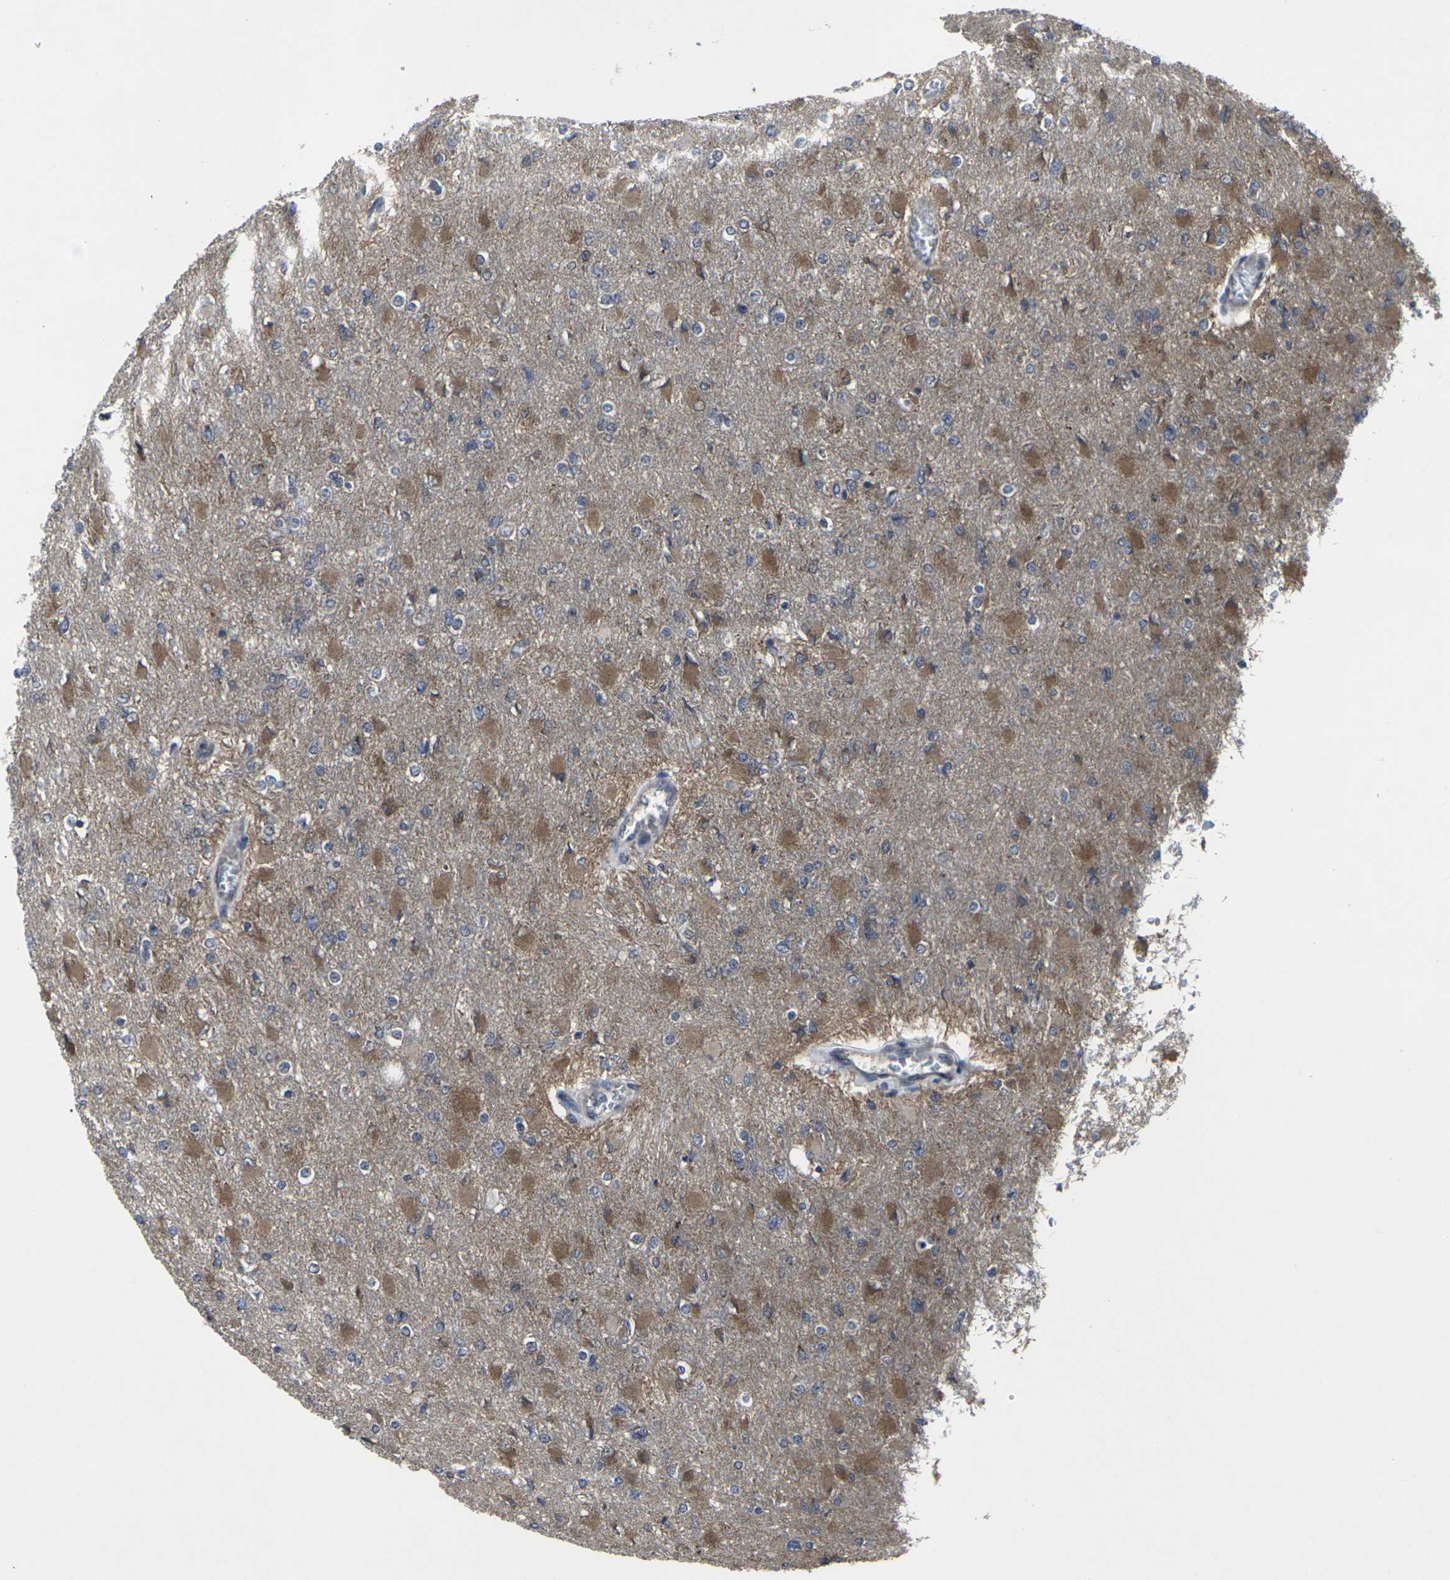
{"staining": {"intensity": "moderate", "quantity": ">75%", "location": "cytoplasmic/membranous"}, "tissue": "glioma", "cell_type": "Tumor cells", "image_type": "cancer", "snomed": [{"axis": "morphology", "description": "Glioma, malignant, High grade"}, {"axis": "topography", "description": "Cerebral cortex"}], "caption": "Protein staining displays moderate cytoplasmic/membranous positivity in approximately >75% of tumor cells in glioma. (brown staining indicates protein expression, while blue staining denotes nuclei).", "gene": "MAPKAPK2", "patient": {"sex": "female", "age": 36}}